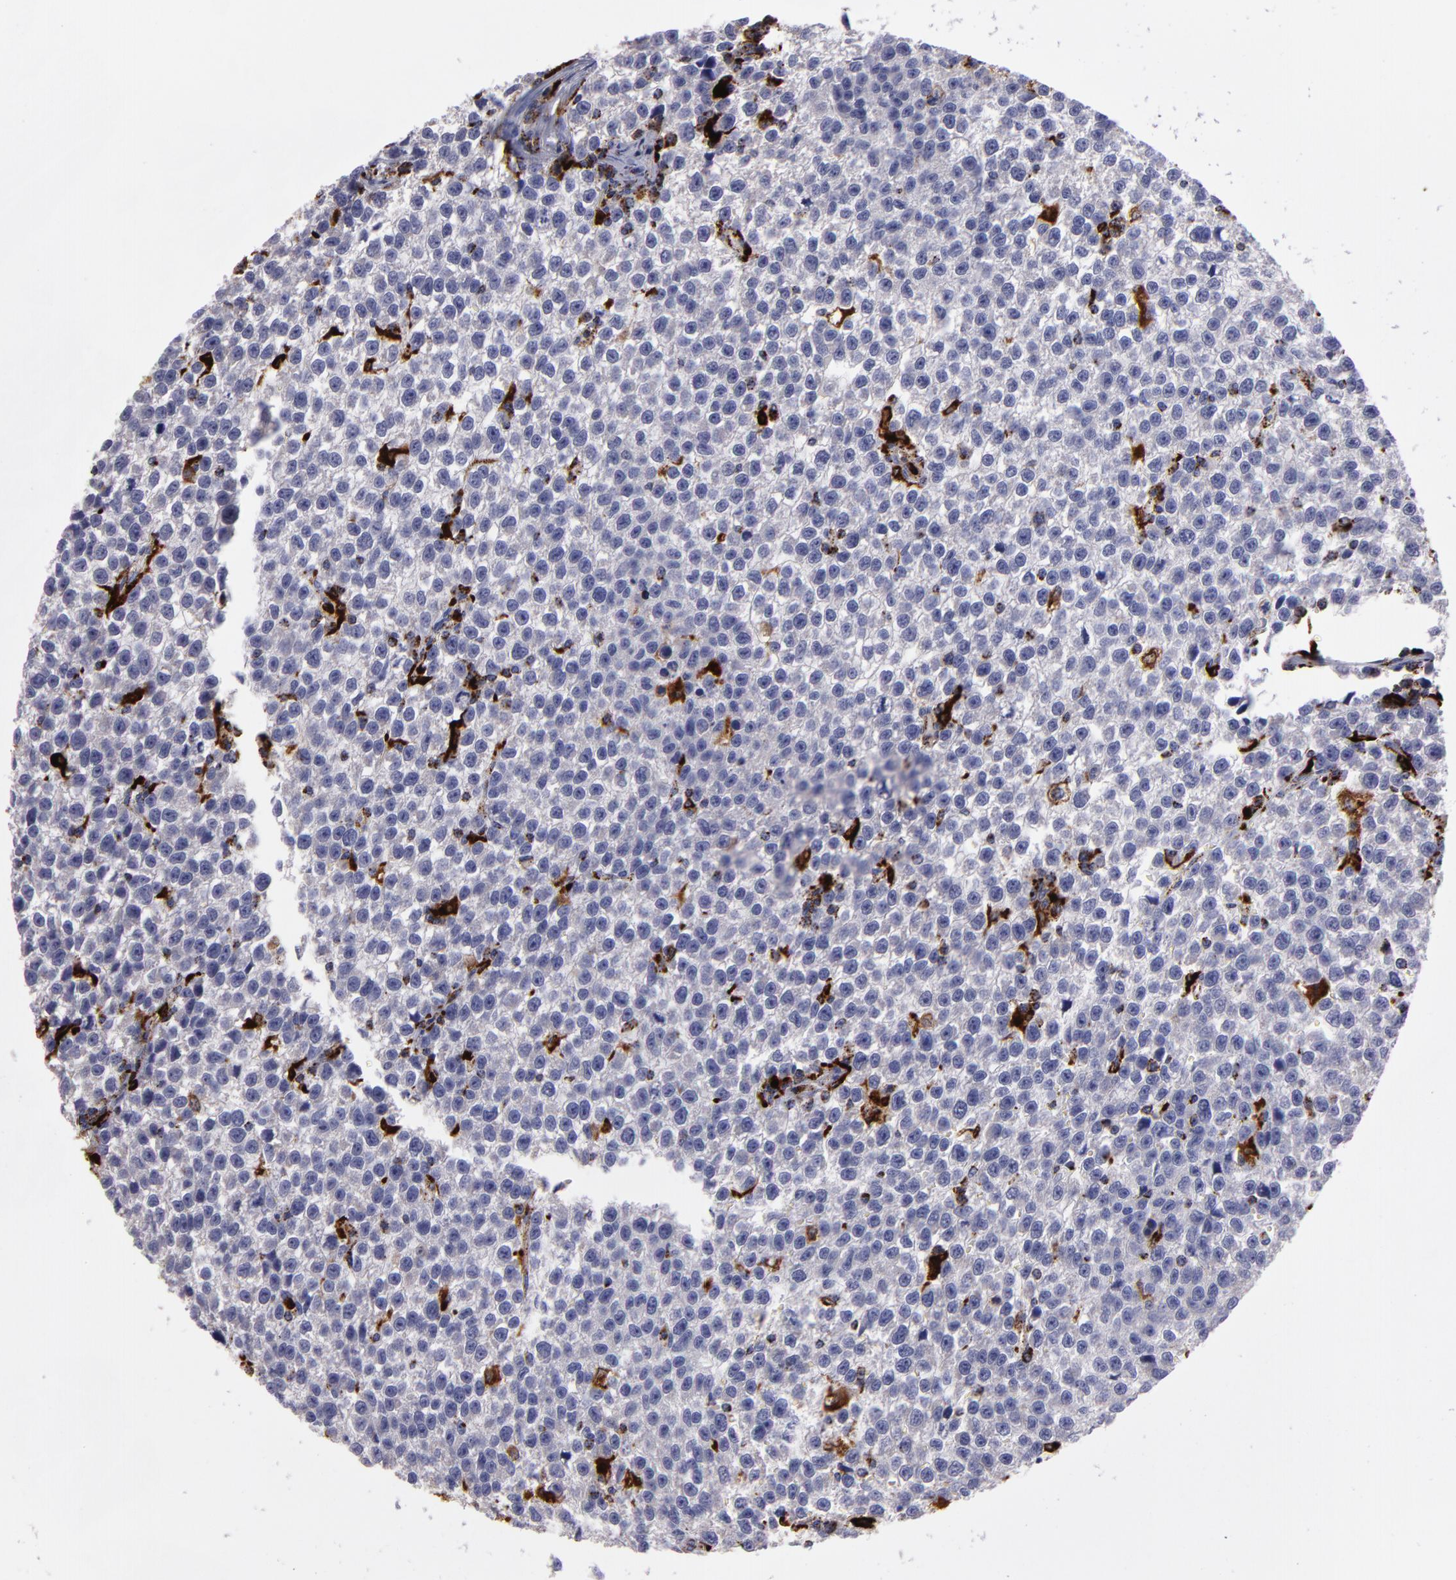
{"staining": {"intensity": "negative", "quantity": "none", "location": "none"}, "tissue": "testis cancer", "cell_type": "Tumor cells", "image_type": "cancer", "snomed": [{"axis": "morphology", "description": "Seminoma, NOS"}, {"axis": "topography", "description": "Testis"}], "caption": "A histopathology image of human testis seminoma is negative for staining in tumor cells. The staining was performed using DAB to visualize the protein expression in brown, while the nuclei were stained in blue with hematoxylin (Magnification: 20x).", "gene": "CTSS", "patient": {"sex": "male", "age": 35}}